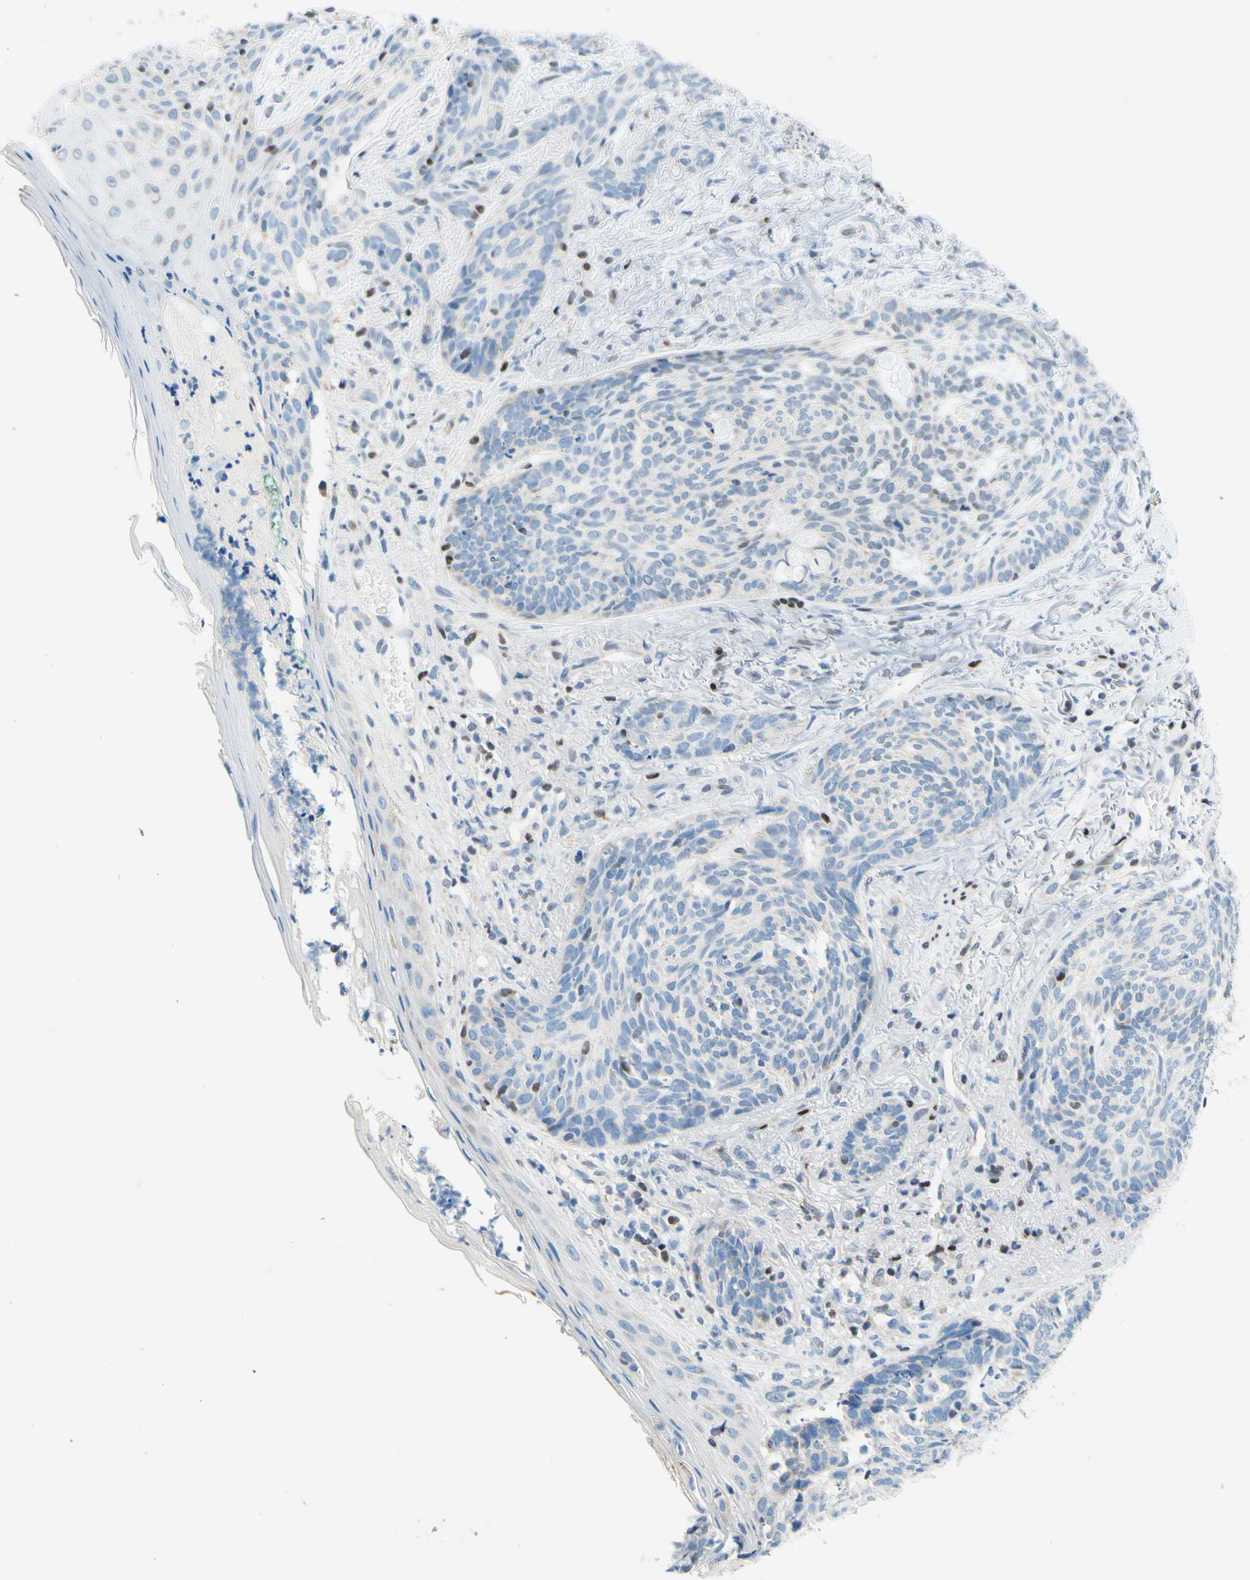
{"staining": {"intensity": "negative", "quantity": "none", "location": "none"}, "tissue": "skin cancer", "cell_type": "Tumor cells", "image_type": "cancer", "snomed": [{"axis": "morphology", "description": "Basal cell carcinoma"}, {"axis": "topography", "description": "Skin"}], "caption": "The image demonstrates no significant expression in tumor cells of skin basal cell carcinoma. (Stains: DAB (3,3'-diaminobenzidine) IHC with hematoxylin counter stain, Microscopy: brightfield microscopy at high magnification).", "gene": "CBX7", "patient": {"sex": "male", "age": 43}}